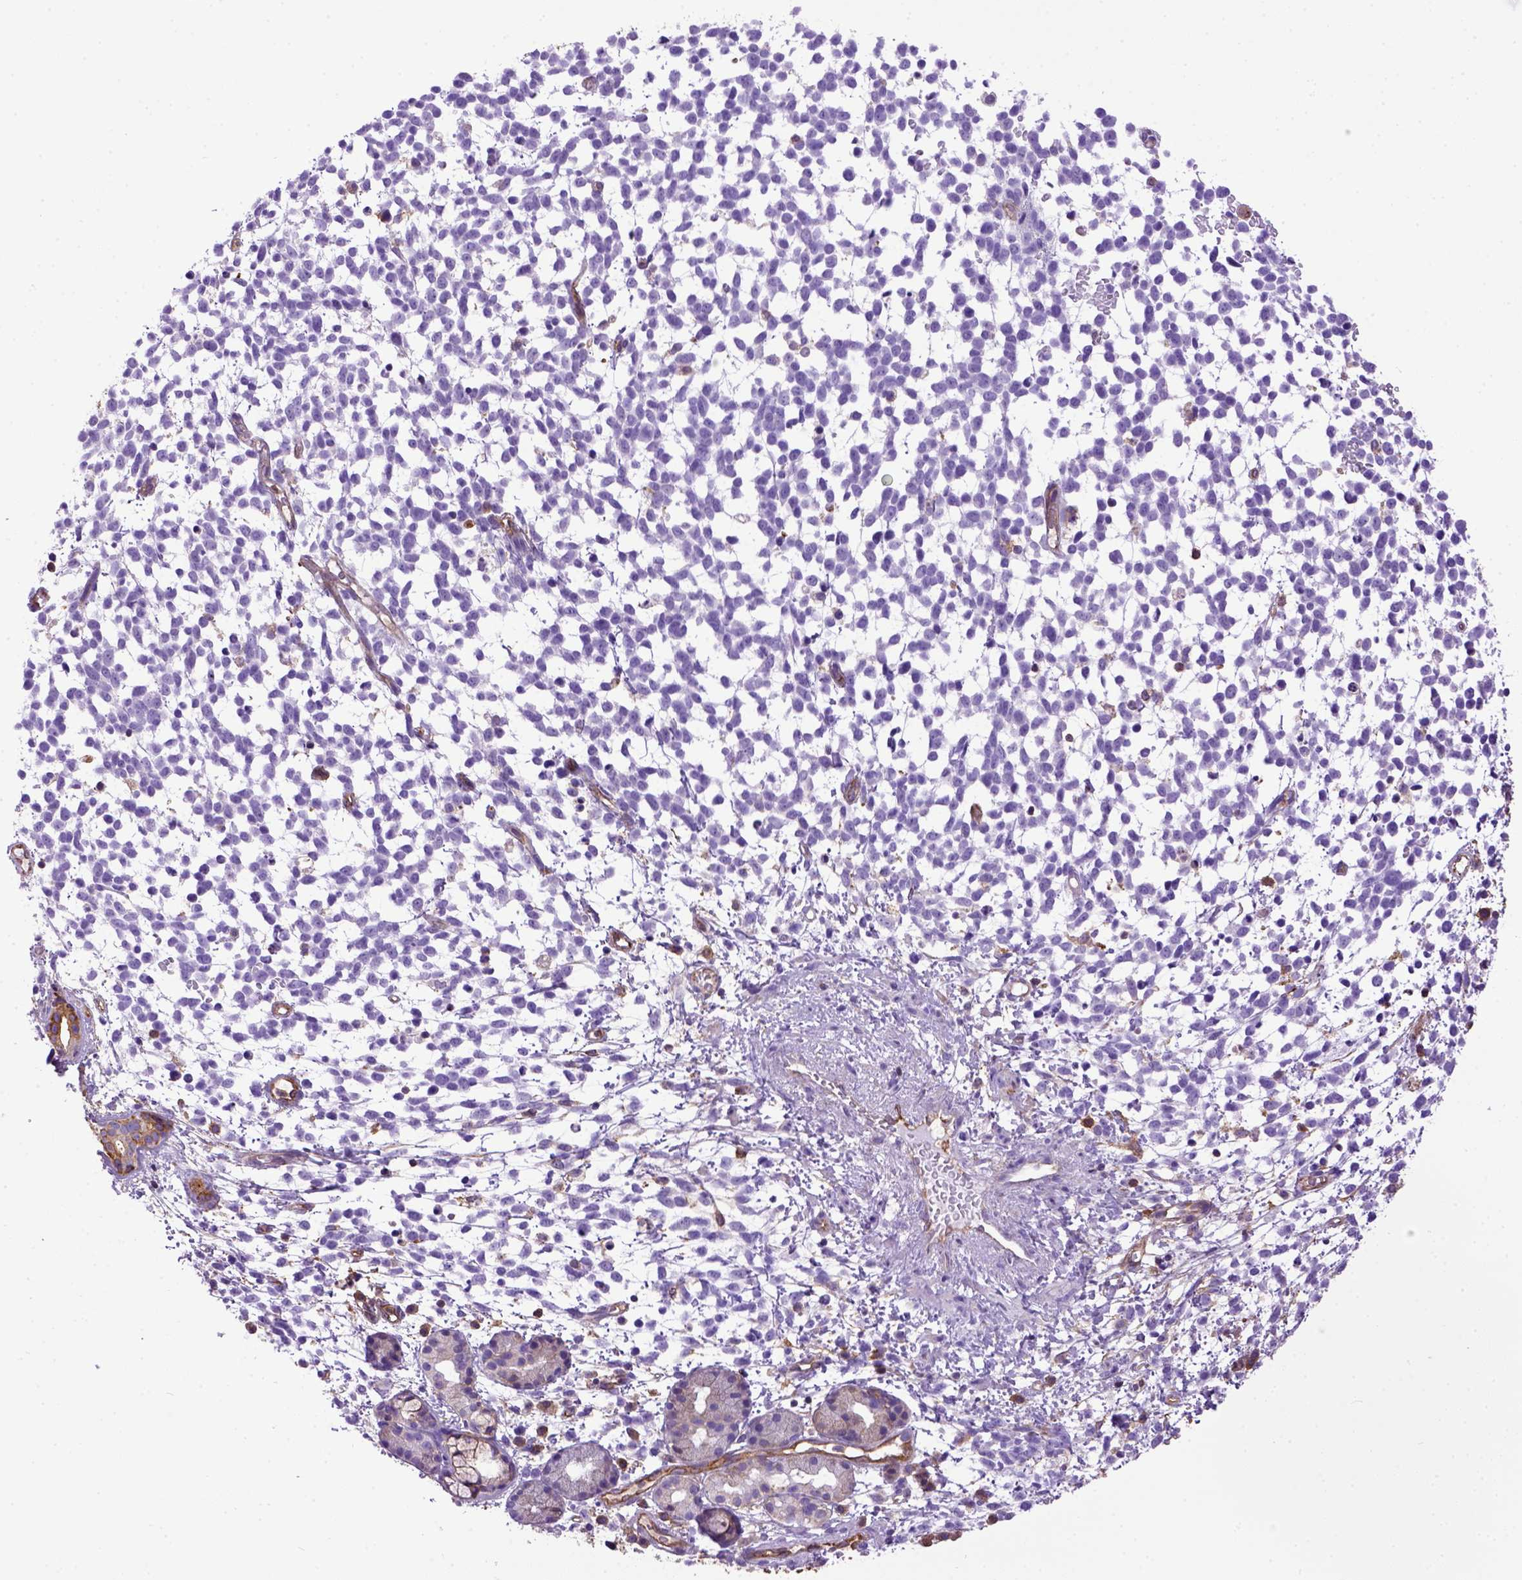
{"staining": {"intensity": "negative", "quantity": "none", "location": "none"}, "tissue": "melanoma", "cell_type": "Tumor cells", "image_type": "cancer", "snomed": [{"axis": "morphology", "description": "Malignant melanoma, NOS"}, {"axis": "topography", "description": "Skin"}], "caption": "The photomicrograph reveals no significant positivity in tumor cells of melanoma.", "gene": "MVP", "patient": {"sex": "female", "age": 70}}